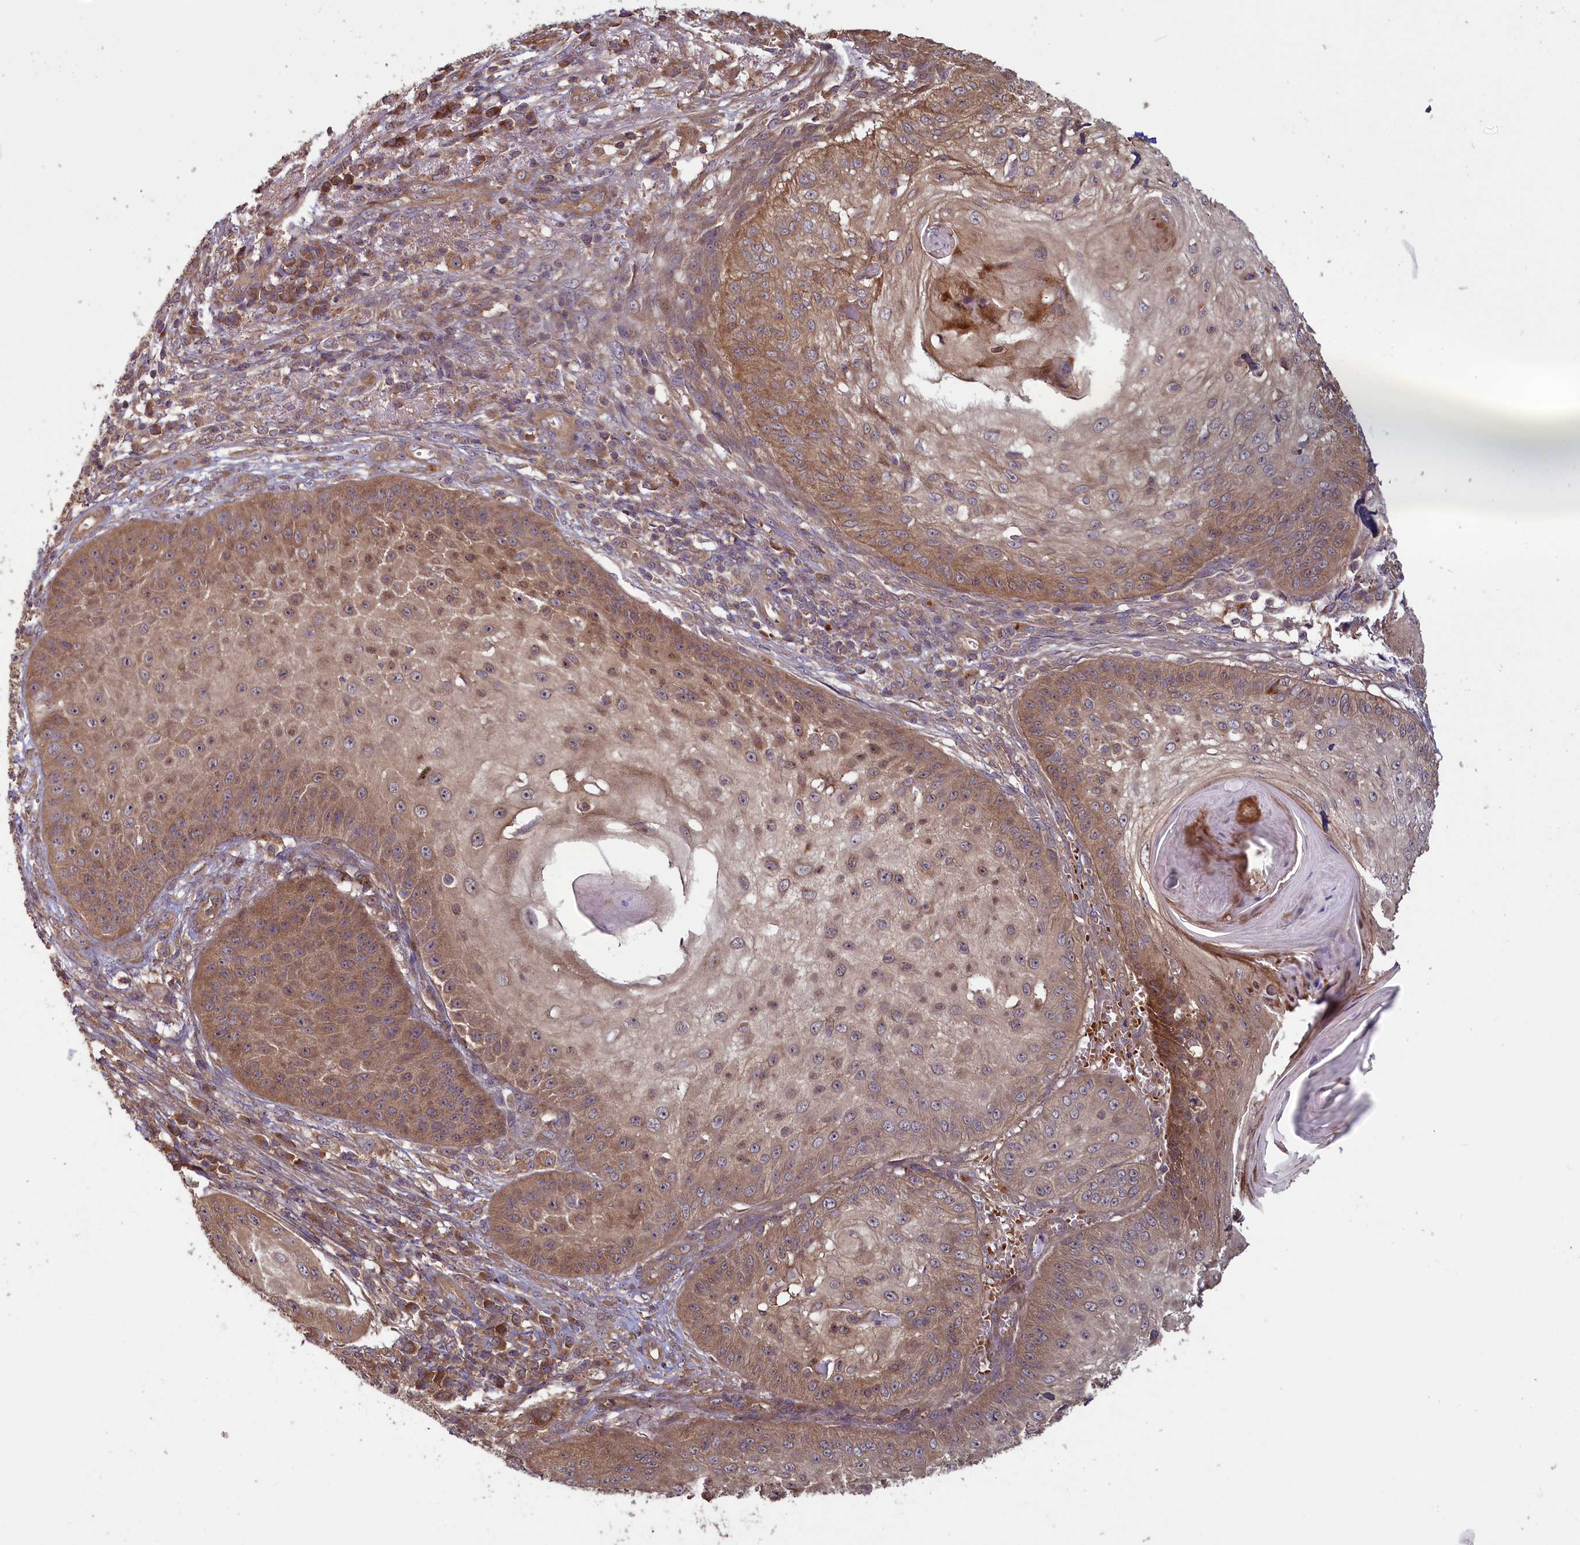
{"staining": {"intensity": "moderate", "quantity": "25%-75%", "location": "cytoplasmic/membranous"}, "tissue": "skin cancer", "cell_type": "Tumor cells", "image_type": "cancer", "snomed": [{"axis": "morphology", "description": "Squamous cell carcinoma, NOS"}, {"axis": "topography", "description": "Skin"}], "caption": "This micrograph demonstrates immunohistochemistry (IHC) staining of skin squamous cell carcinoma, with medium moderate cytoplasmic/membranous expression in approximately 25%-75% of tumor cells.", "gene": "CIAO2B", "patient": {"sex": "male", "age": 70}}